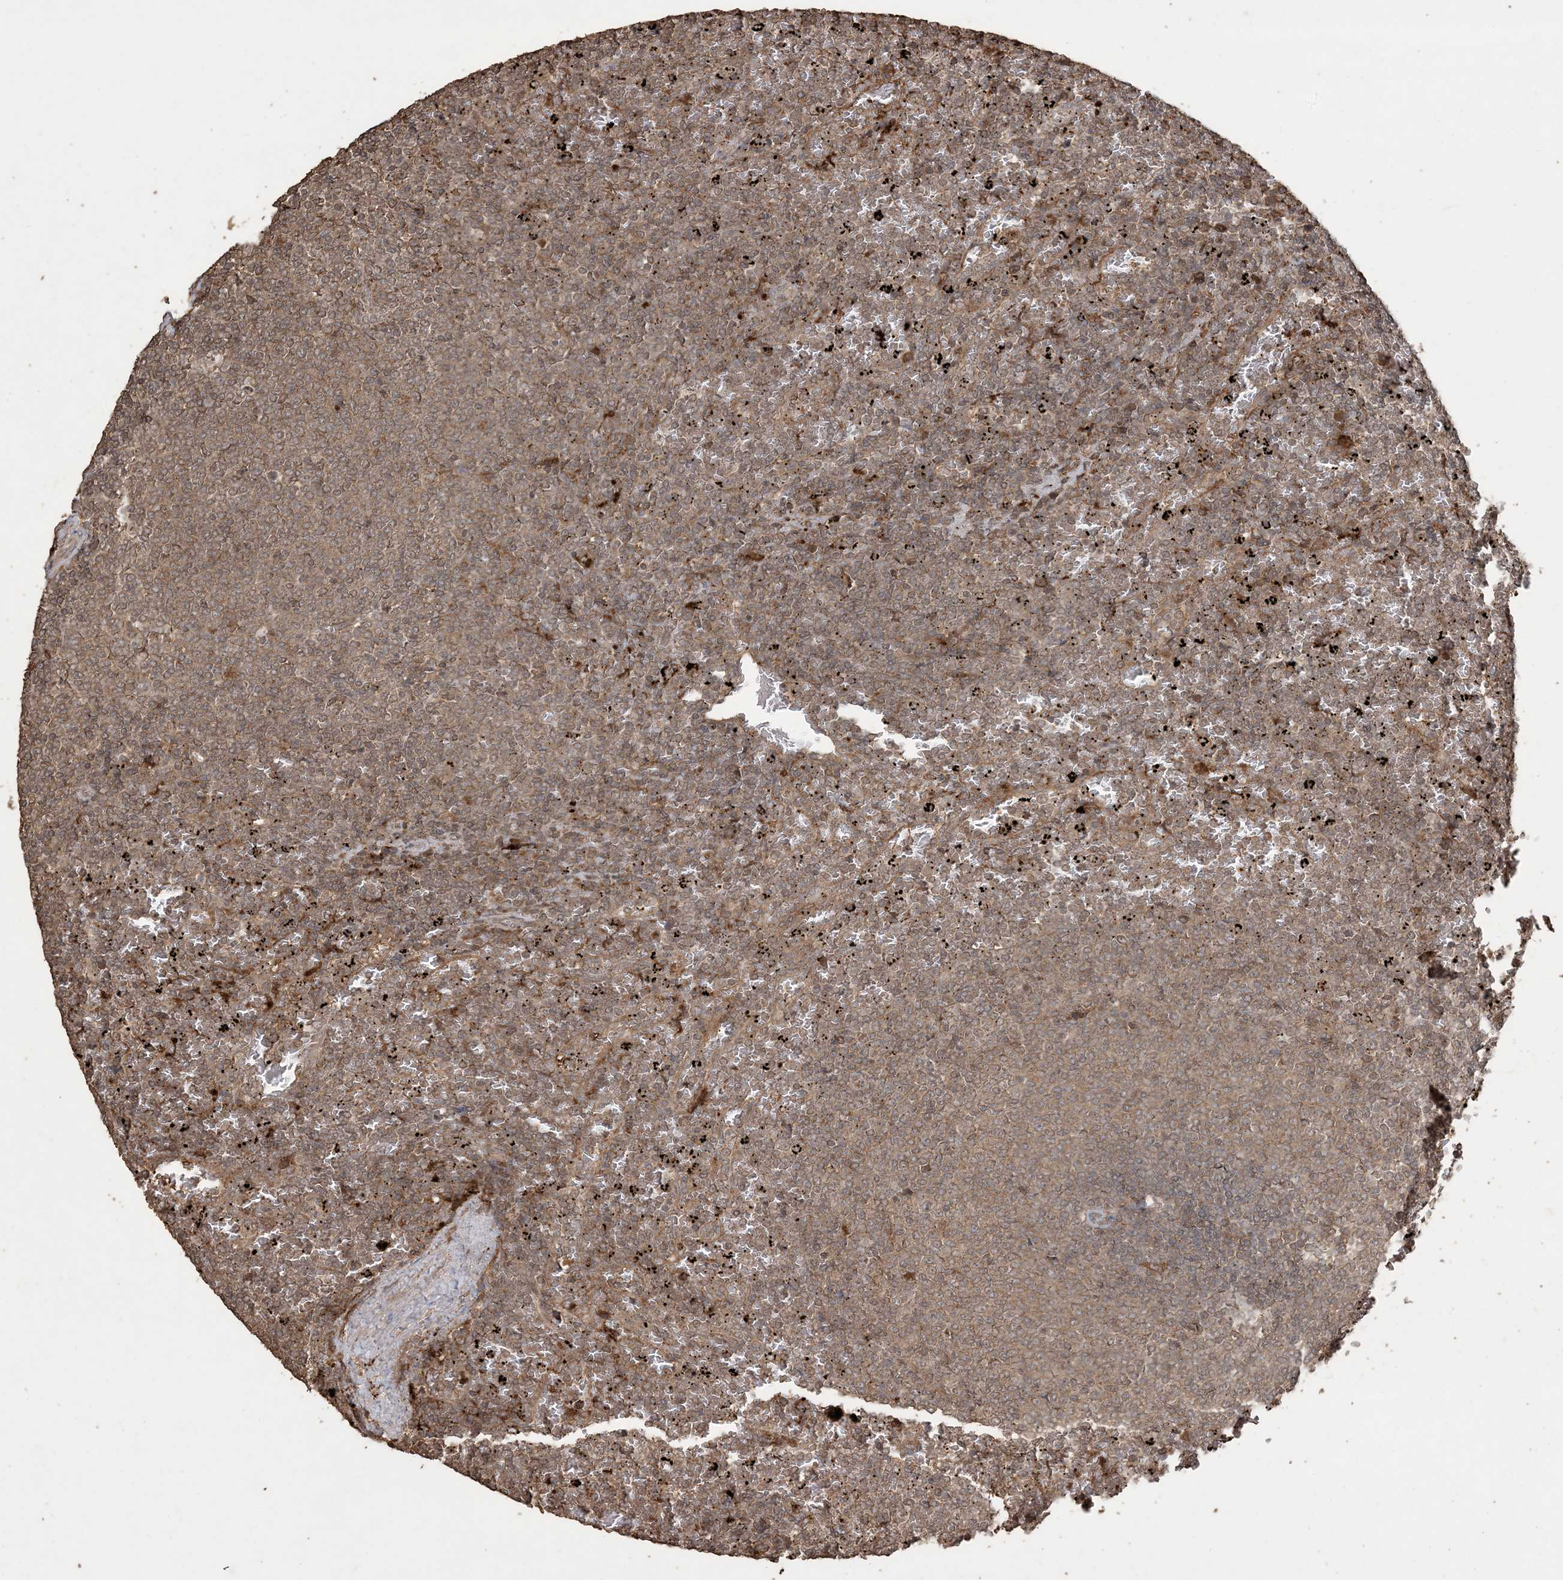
{"staining": {"intensity": "moderate", "quantity": ">75%", "location": "cytoplasmic/membranous"}, "tissue": "lymphoma", "cell_type": "Tumor cells", "image_type": "cancer", "snomed": [{"axis": "morphology", "description": "Malignant lymphoma, non-Hodgkin's type, Low grade"}, {"axis": "topography", "description": "Spleen"}], "caption": "Immunohistochemical staining of human lymphoma demonstrates medium levels of moderate cytoplasmic/membranous positivity in approximately >75% of tumor cells.", "gene": "EFCAB8", "patient": {"sex": "female", "age": 77}}